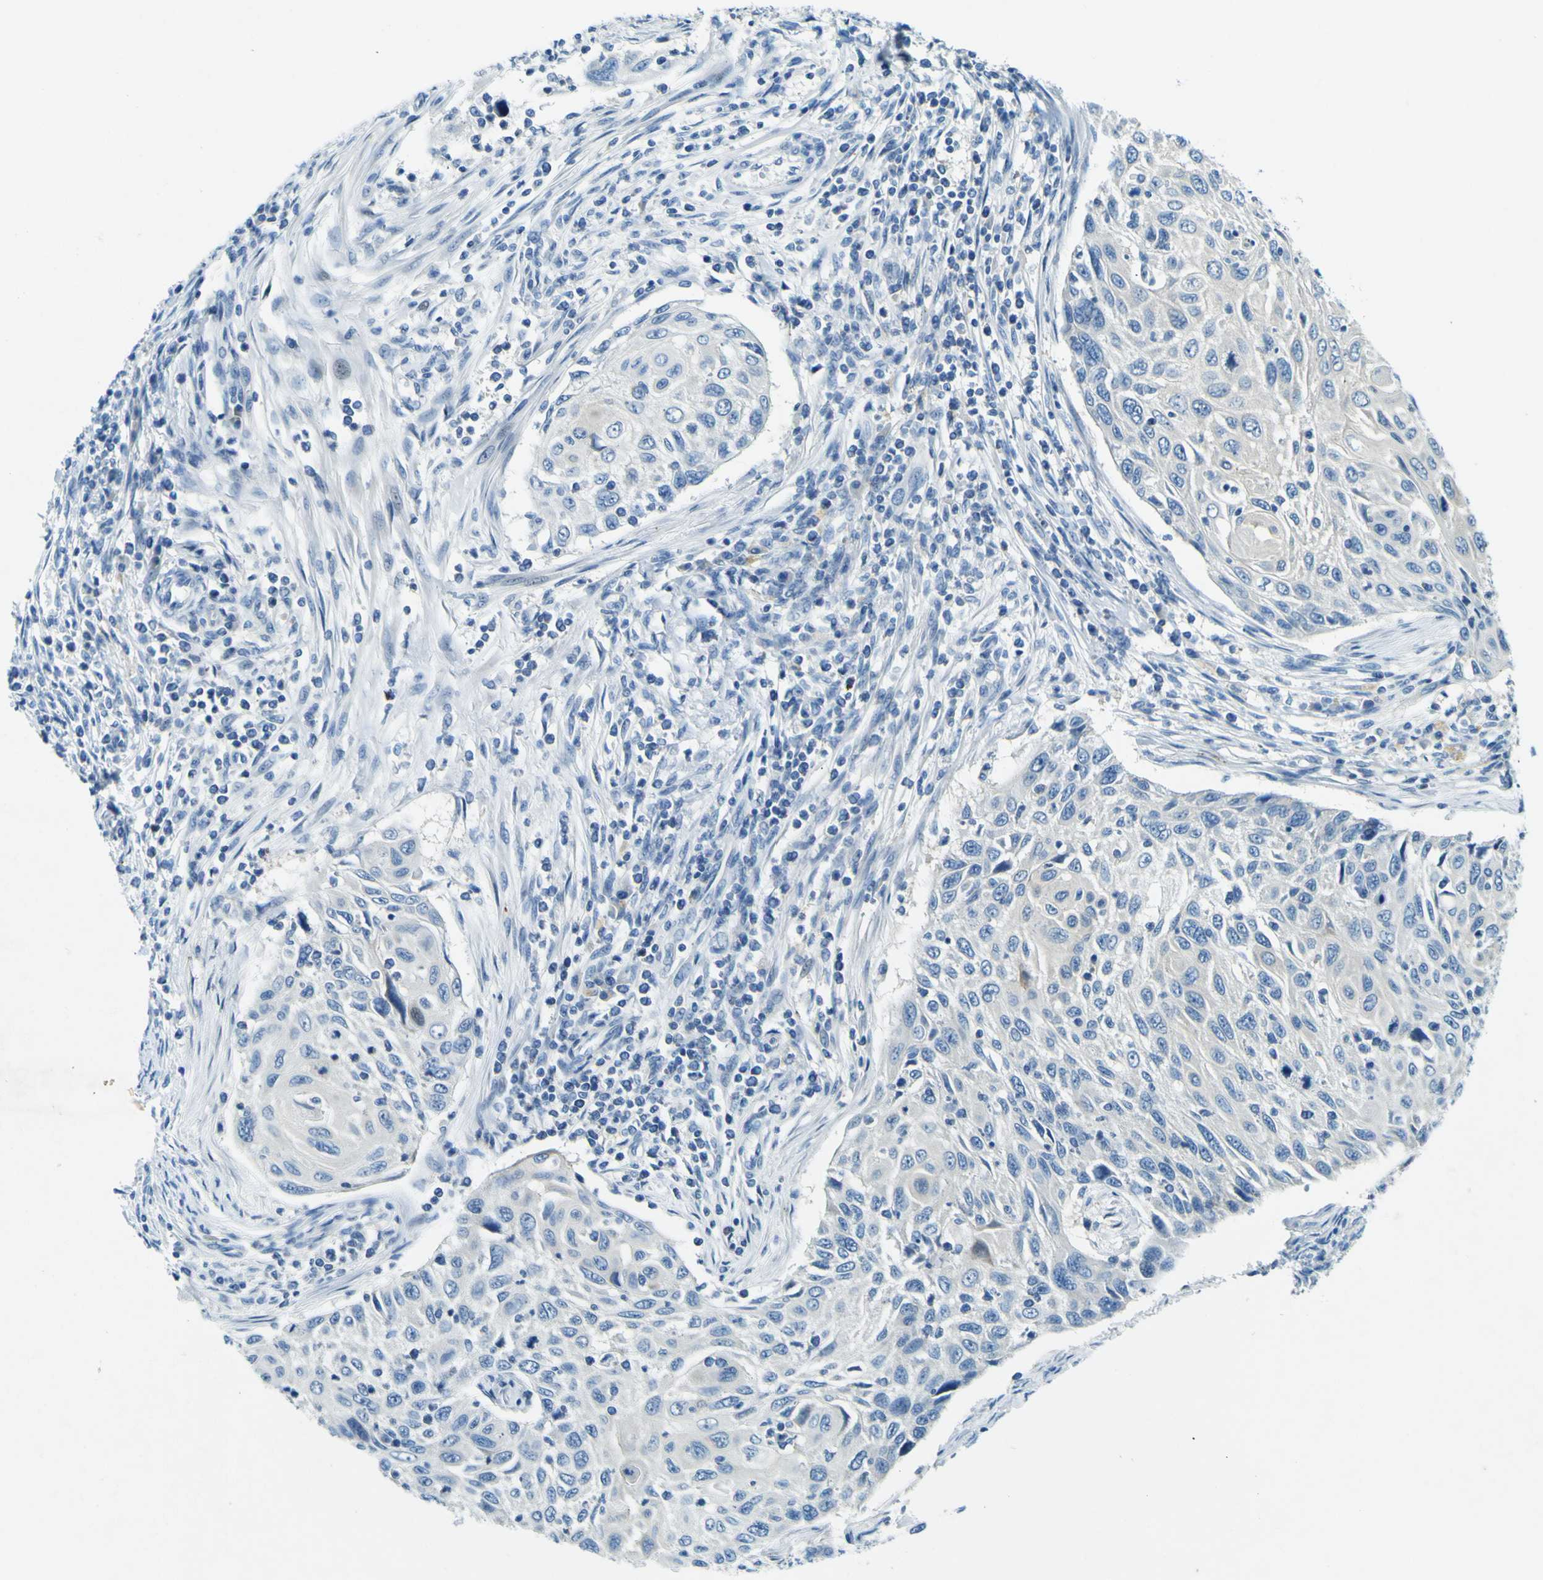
{"staining": {"intensity": "negative", "quantity": "none", "location": "none"}, "tissue": "cervical cancer", "cell_type": "Tumor cells", "image_type": "cancer", "snomed": [{"axis": "morphology", "description": "Squamous cell carcinoma, NOS"}, {"axis": "topography", "description": "Cervix"}], "caption": "An IHC photomicrograph of cervical cancer is shown. There is no staining in tumor cells of cervical cancer.", "gene": "SORCS1", "patient": {"sex": "female", "age": 70}}